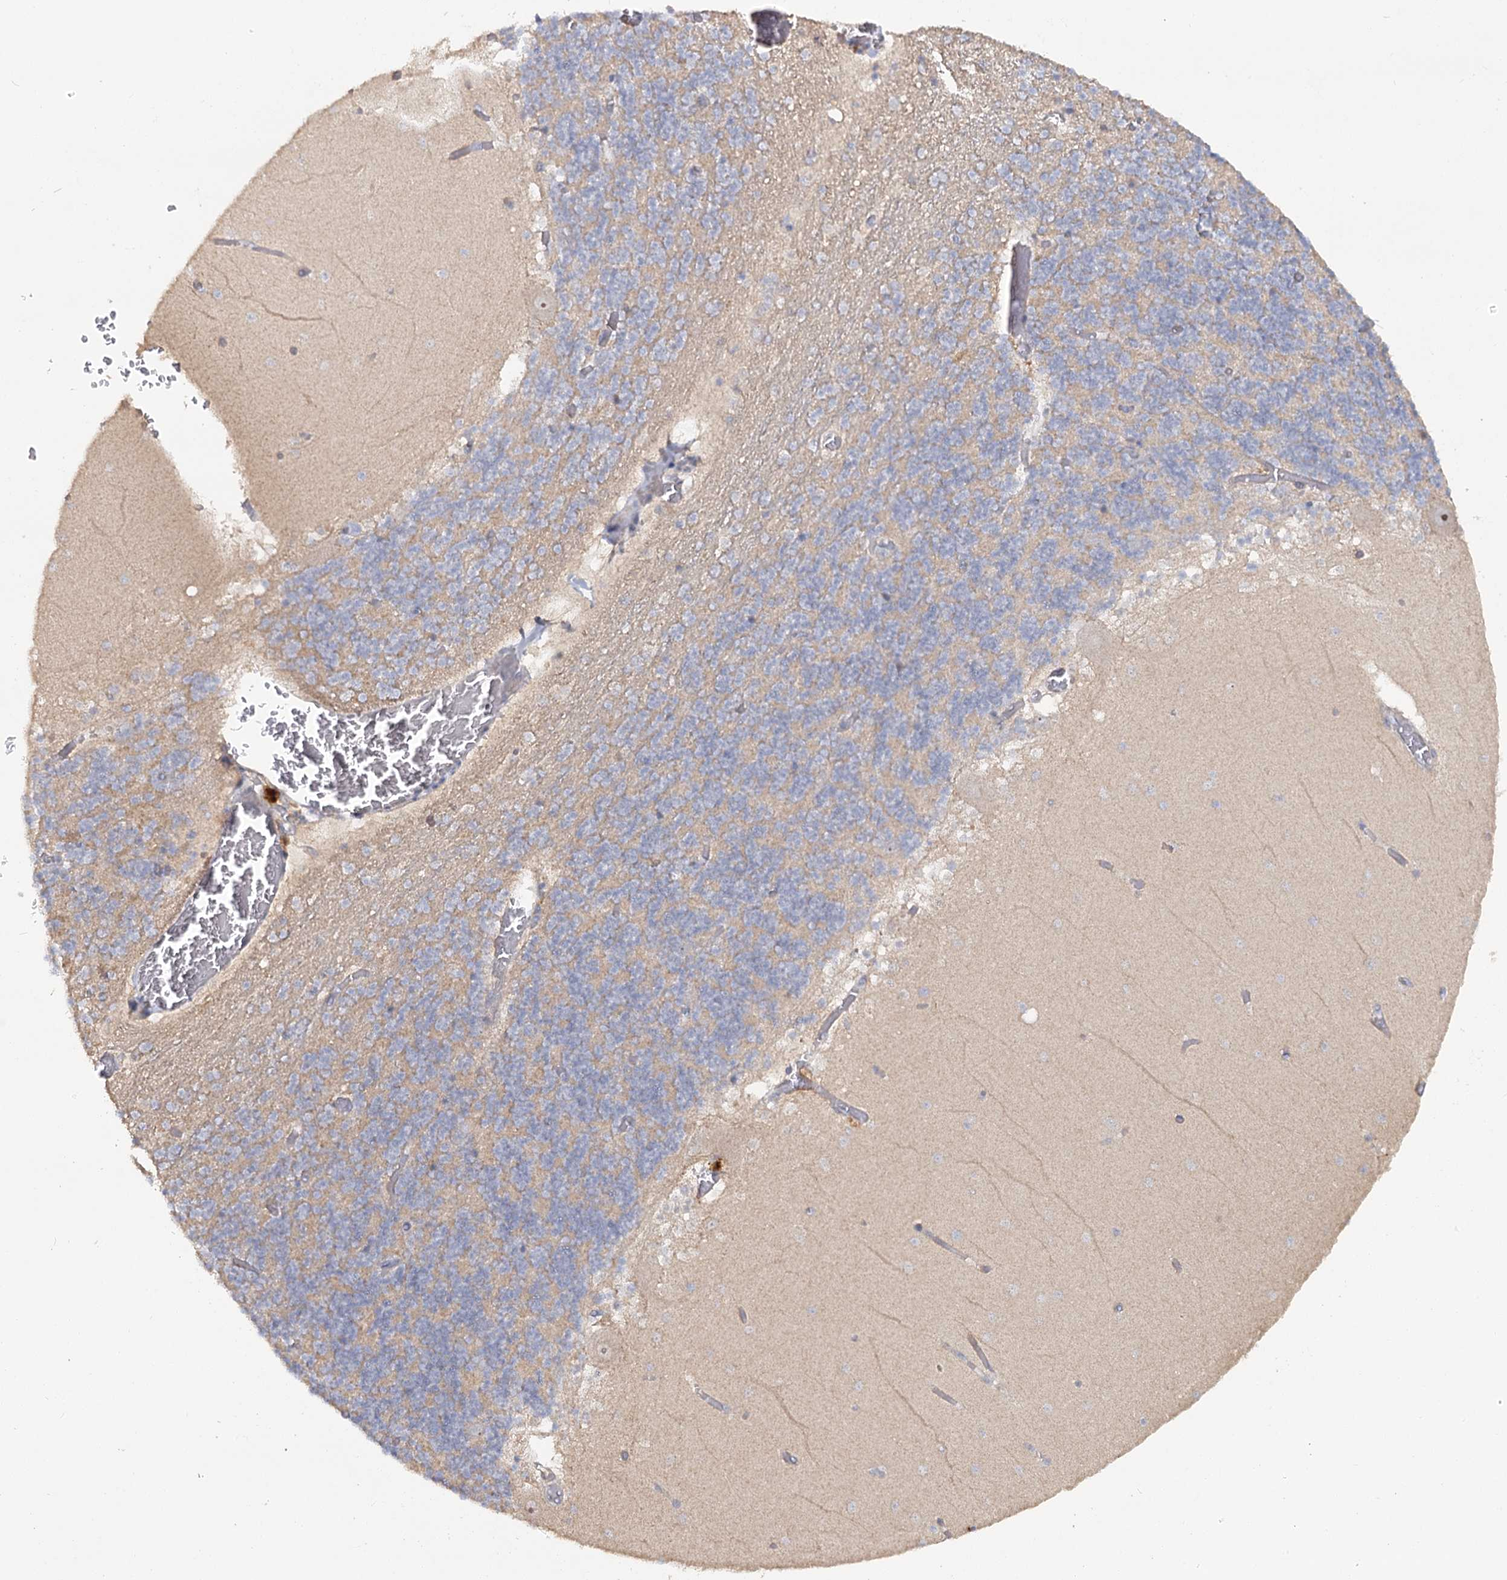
{"staining": {"intensity": "weak", "quantity": "25%-75%", "location": "cytoplasmic/membranous"}, "tissue": "cerebellum", "cell_type": "Cells in granular layer", "image_type": "normal", "snomed": [{"axis": "morphology", "description": "Normal tissue, NOS"}, {"axis": "topography", "description": "Cerebellum"}], "caption": "IHC staining of benign cerebellum, which shows low levels of weak cytoplasmic/membranous staining in approximately 25%-75% of cells in granular layer indicating weak cytoplasmic/membranous protein positivity. The staining was performed using DAB (brown) for protein detection and nuclei were counterstained in hematoxylin (blue).", "gene": "ANGPTL5", "patient": {"sex": "female", "age": 28}}